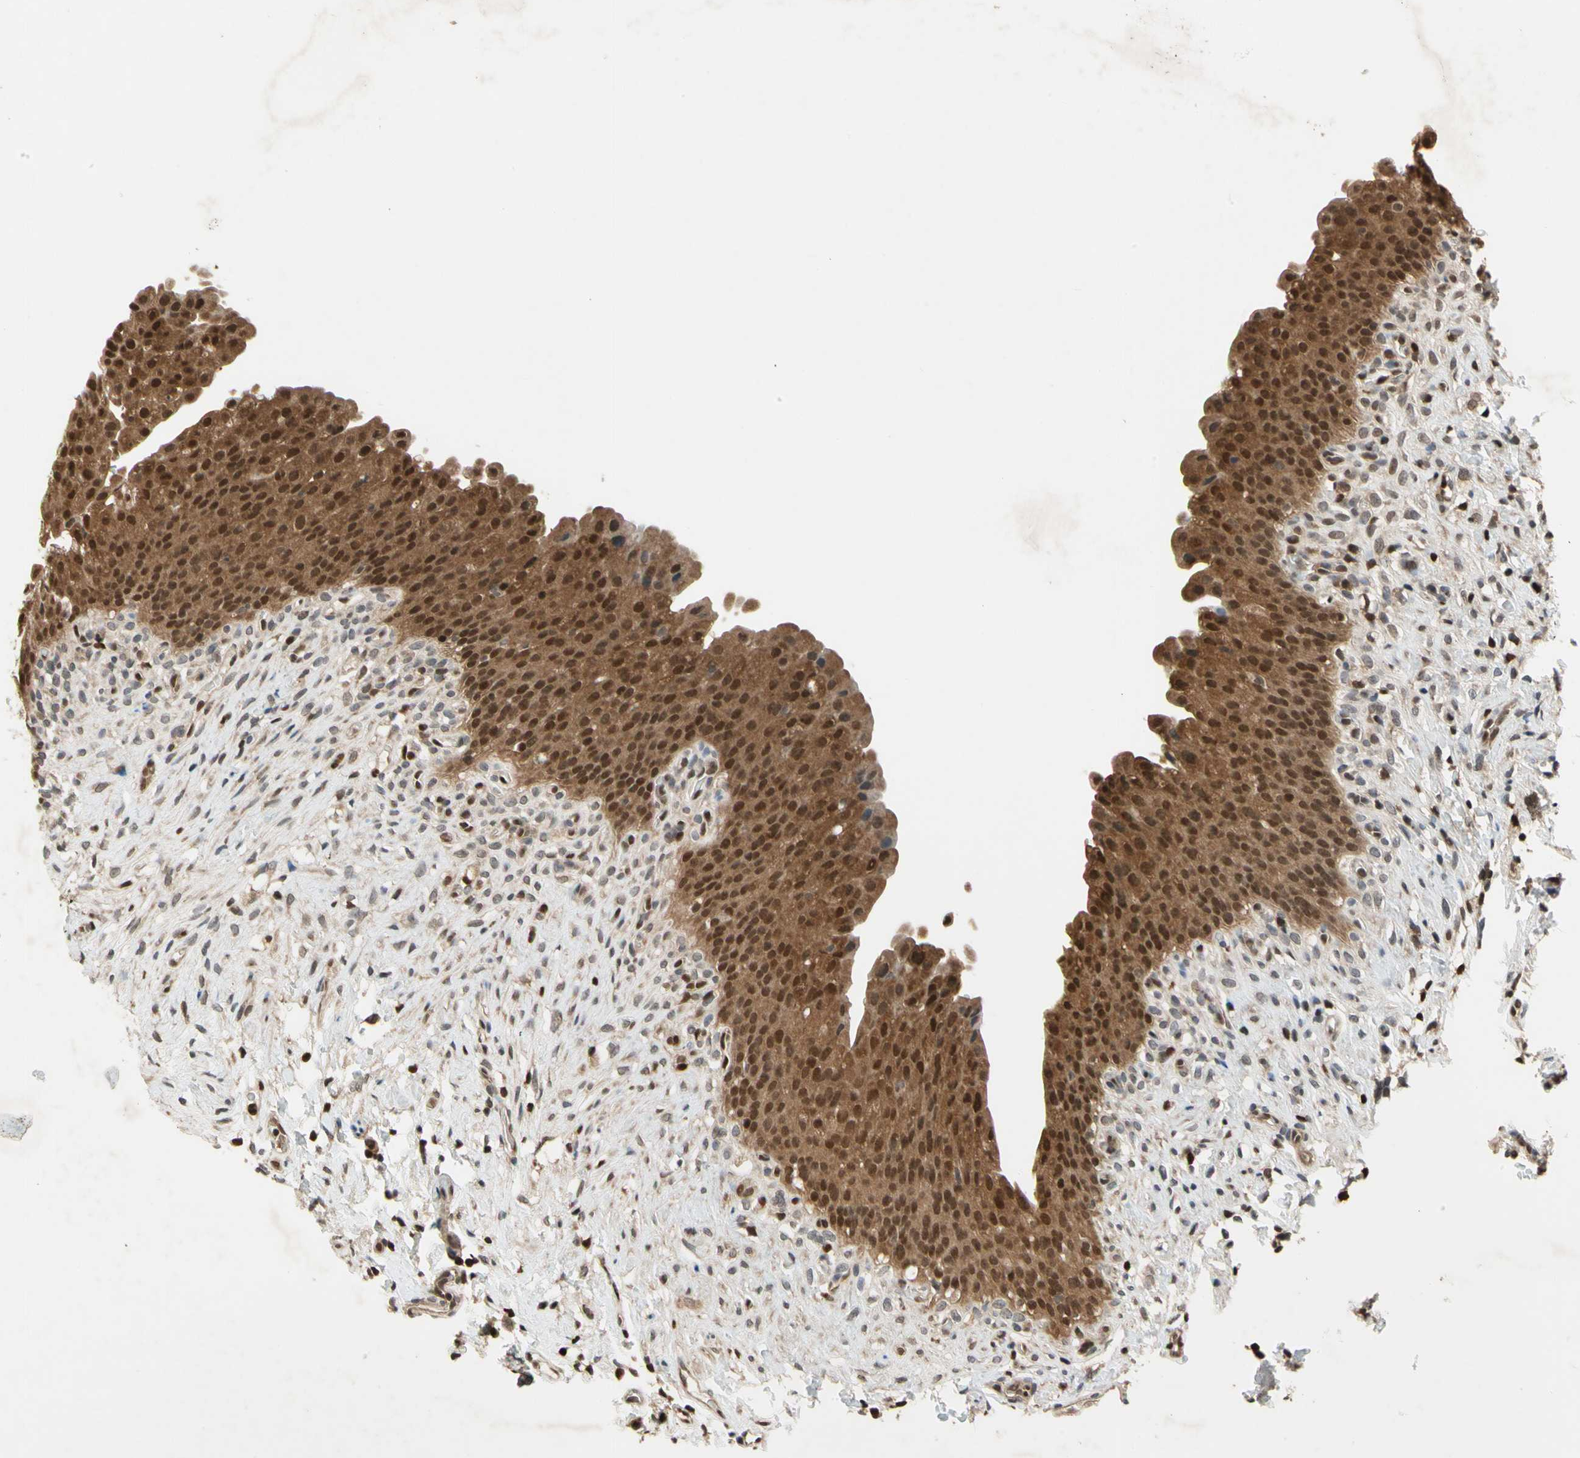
{"staining": {"intensity": "moderate", "quantity": ">75%", "location": "cytoplasmic/membranous,nuclear"}, "tissue": "urinary bladder", "cell_type": "Urothelial cells", "image_type": "normal", "snomed": [{"axis": "morphology", "description": "Normal tissue, NOS"}, {"axis": "topography", "description": "Urinary bladder"}], "caption": "Immunohistochemistry image of normal urinary bladder: urinary bladder stained using IHC exhibits medium levels of moderate protein expression localized specifically in the cytoplasmic/membranous,nuclear of urothelial cells, appearing as a cytoplasmic/membranous,nuclear brown color.", "gene": "GSR", "patient": {"sex": "female", "age": 79}}